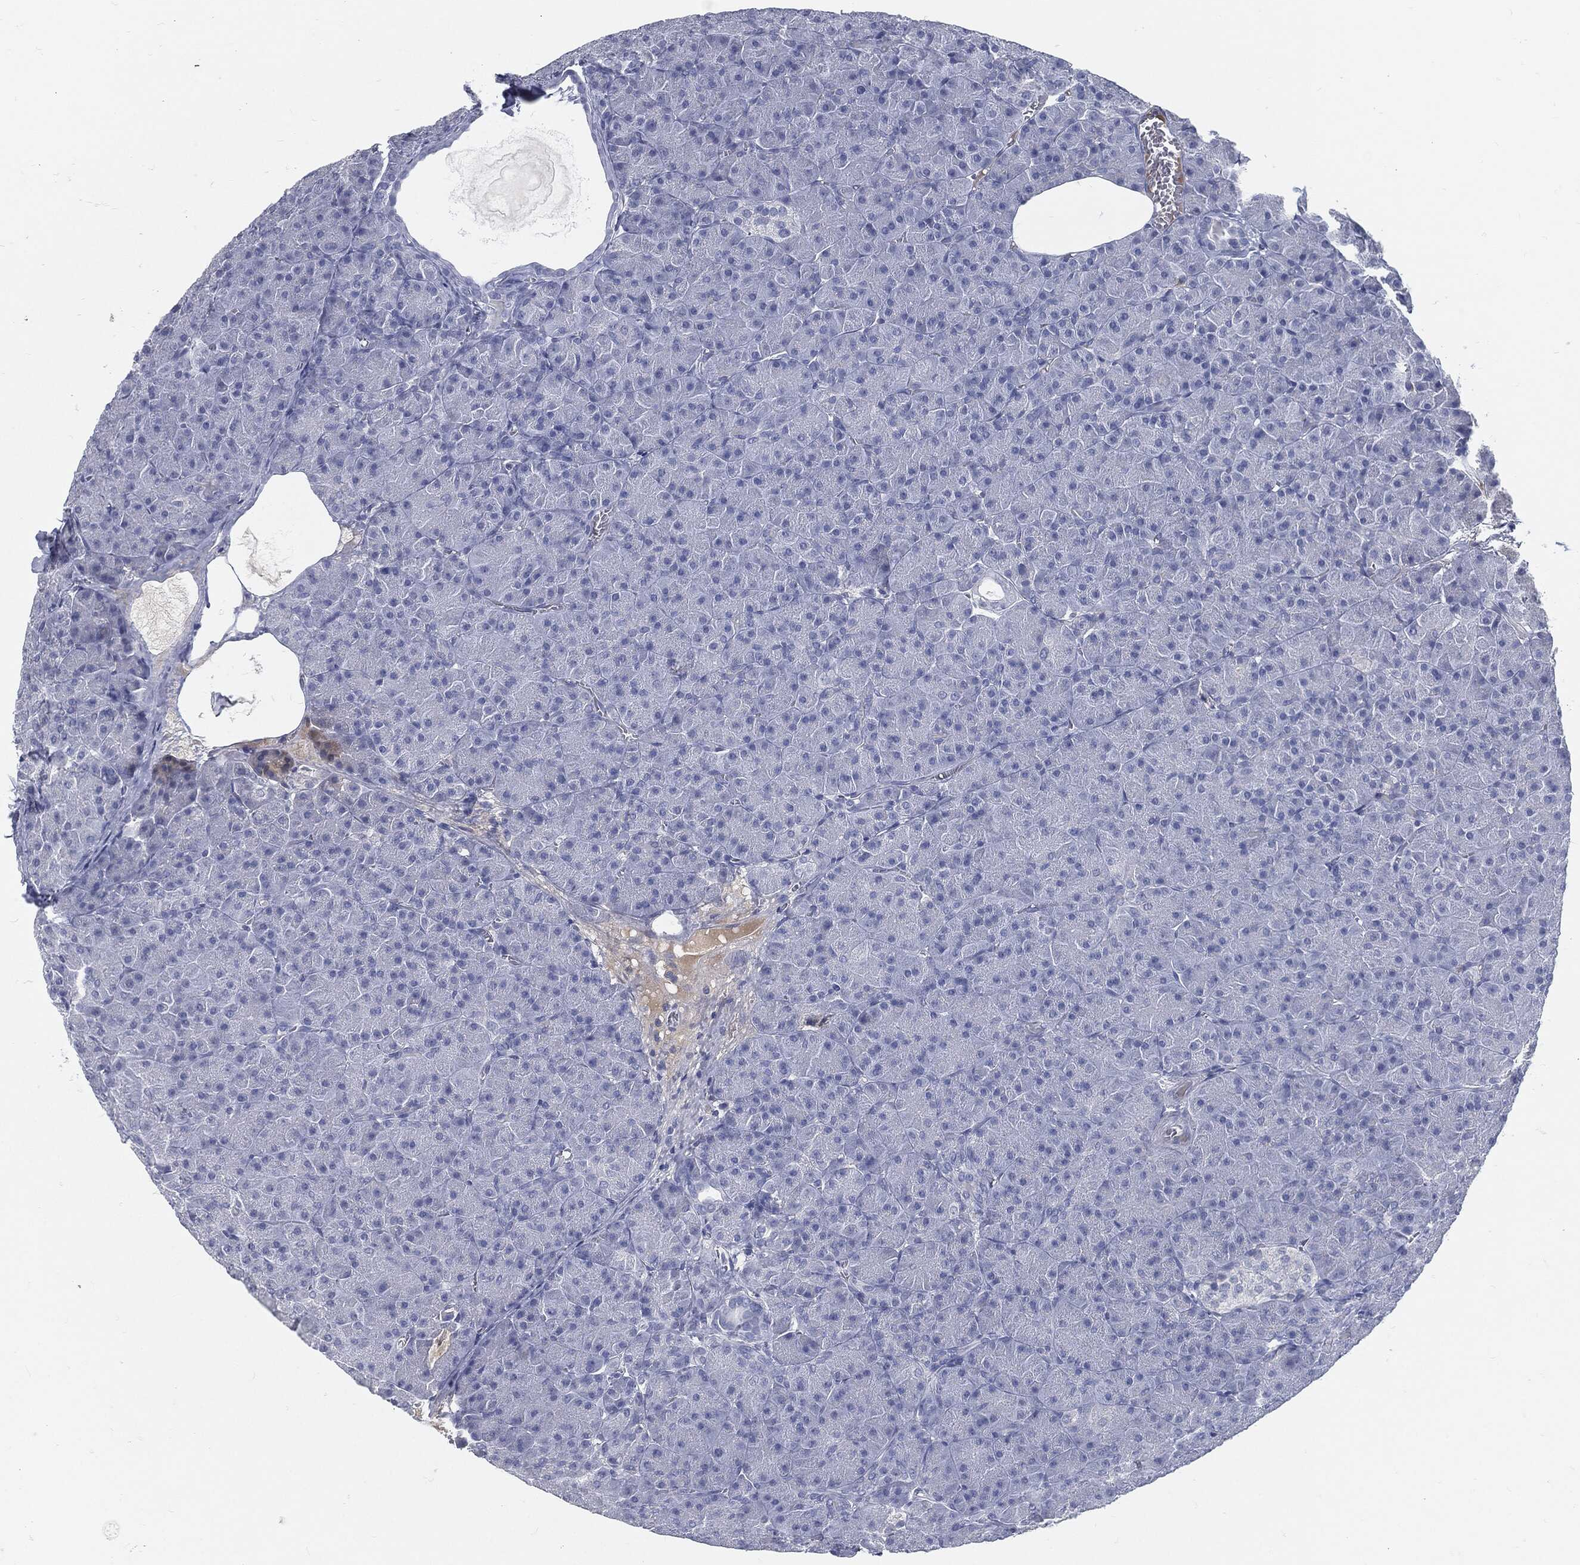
{"staining": {"intensity": "negative", "quantity": "none", "location": "none"}, "tissue": "pancreas", "cell_type": "Exocrine glandular cells", "image_type": "normal", "snomed": [{"axis": "morphology", "description": "Normal tissue, NOS"}, {"axis": "topography", "description": "Pancreas"}], "caption": "IHC of benign human pancreas displays no staining in exocrine glandular cells. Nuclei are stained in blue.", "gene": "MST1", "patient": {"sex": "male", "age": 61}}